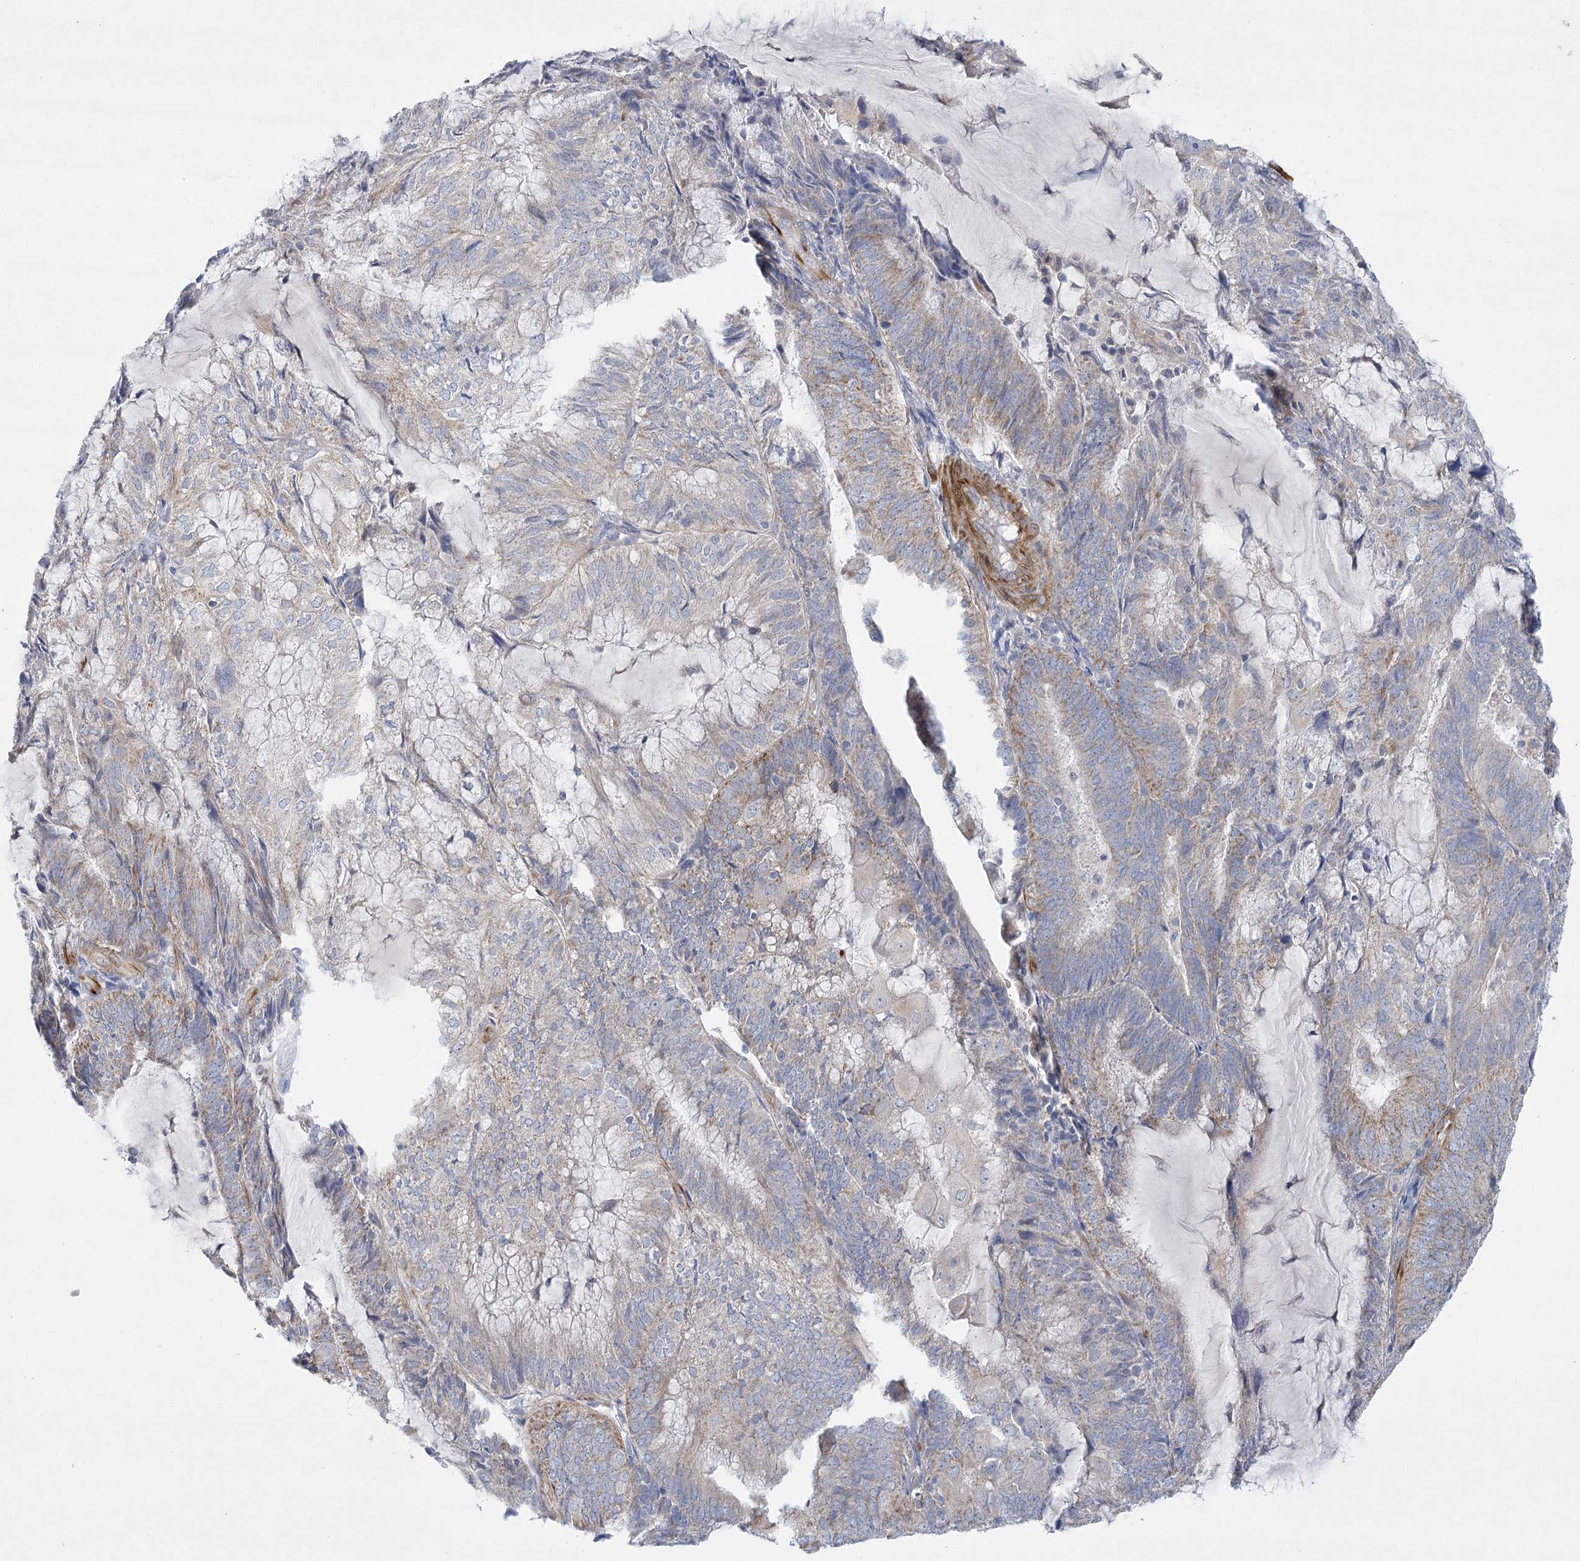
{"staining": {"intensity": "weak", "quantity": "25%-75%", "location": "cytoplasmic/membranous"}, "tissue": "endometrial cancer", "cell_type": "Tumor cells", "image_type": "cancer", "snomed": [{"axis": "morphology", "description": "Adenocarcinoma, NOS"}, {"axis": "topography", "description": "Endometrium"}], "caption": "This image exhibits IHC staining of human endometrial adenocarcinoma, with low weak cytoplasmic/membranous expression in approximately 25%-75% of tumor cells.", "gene": "DHTKD1", "patient": {"sex": "female", "age": 81}}